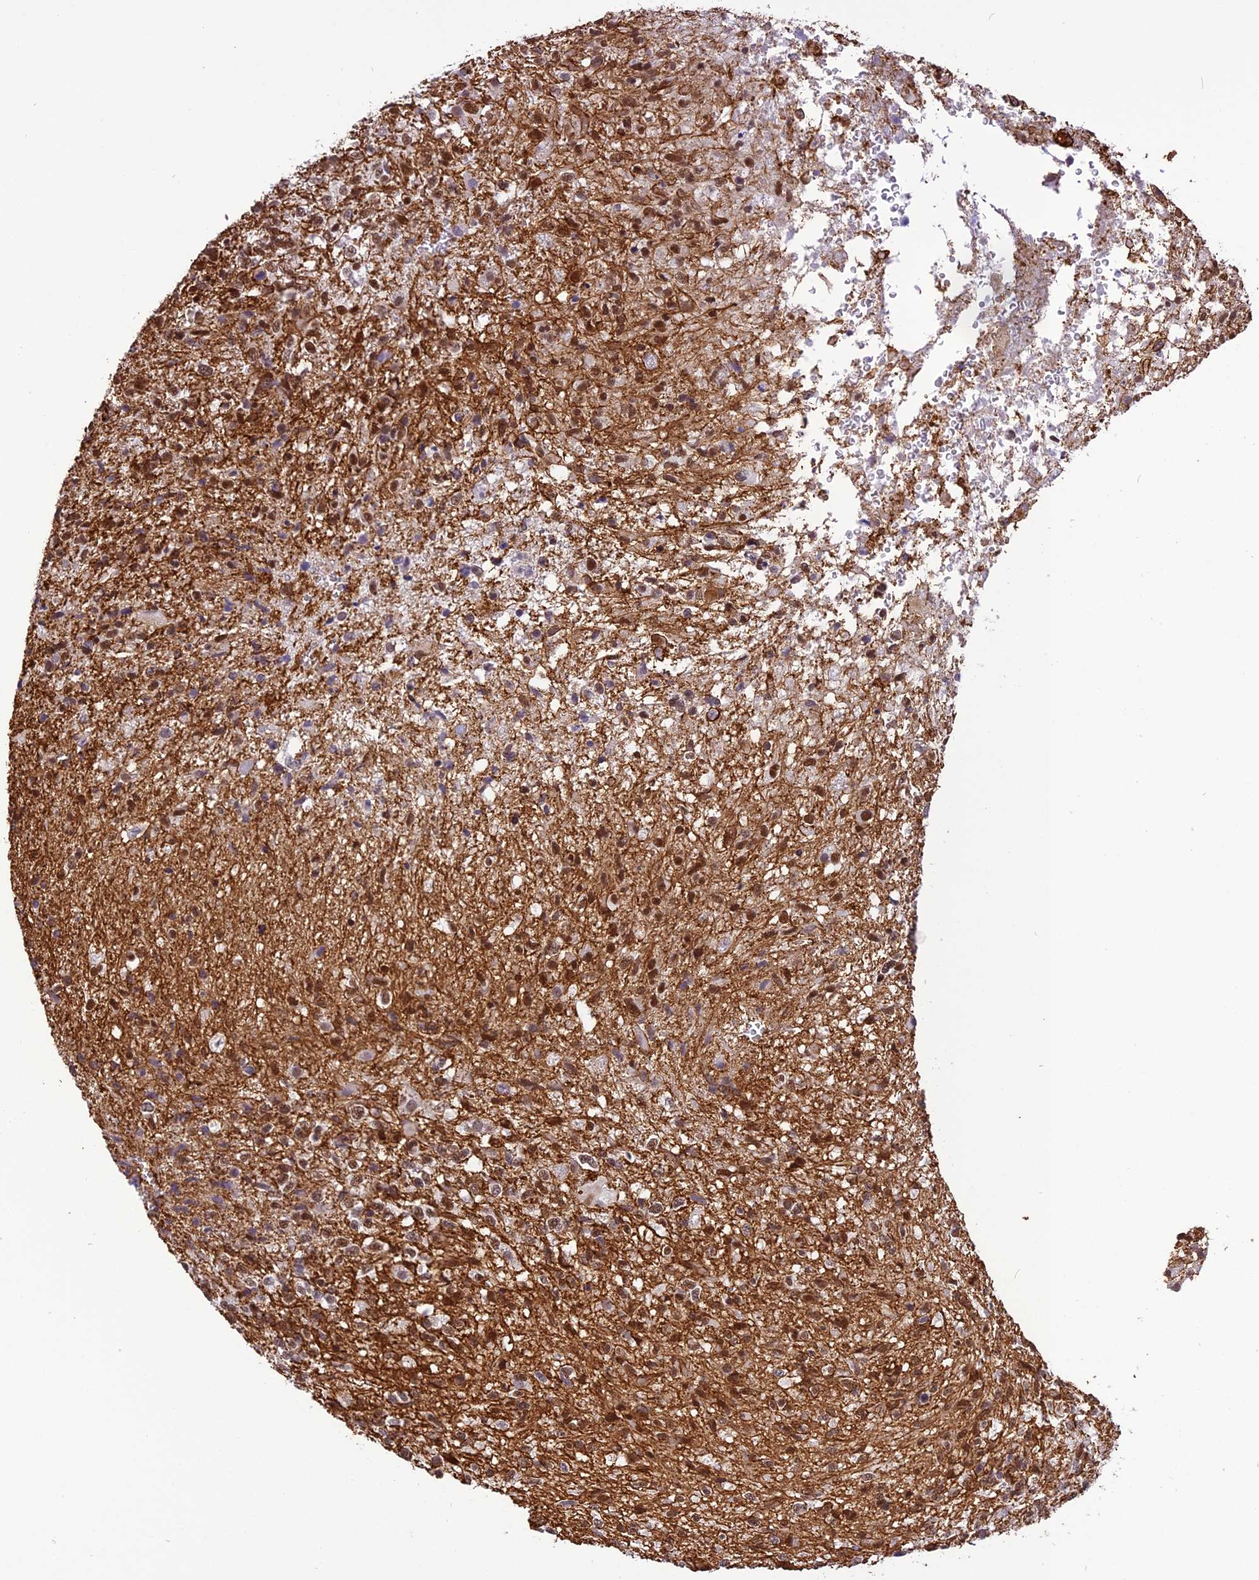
{"staining": {"intensity": "moderate", "quantity": "25%-75%", "location": "nuclear"}, "tissue": "glioma", "cell_type": "Tumor cells", "image_type": "cancer", "snomed": [{"axis": "morphology", "description": "Glioma, malignant, High grade"}, {"axis": "topography", "description": "Brain"}], "caption": "Malignant glioma (high-grade) stained for a protein displays moderate nuclear positivity in tumor cells.", "gene": "IRF2BP1", "patient": {"sex": "male", "age": 56}}